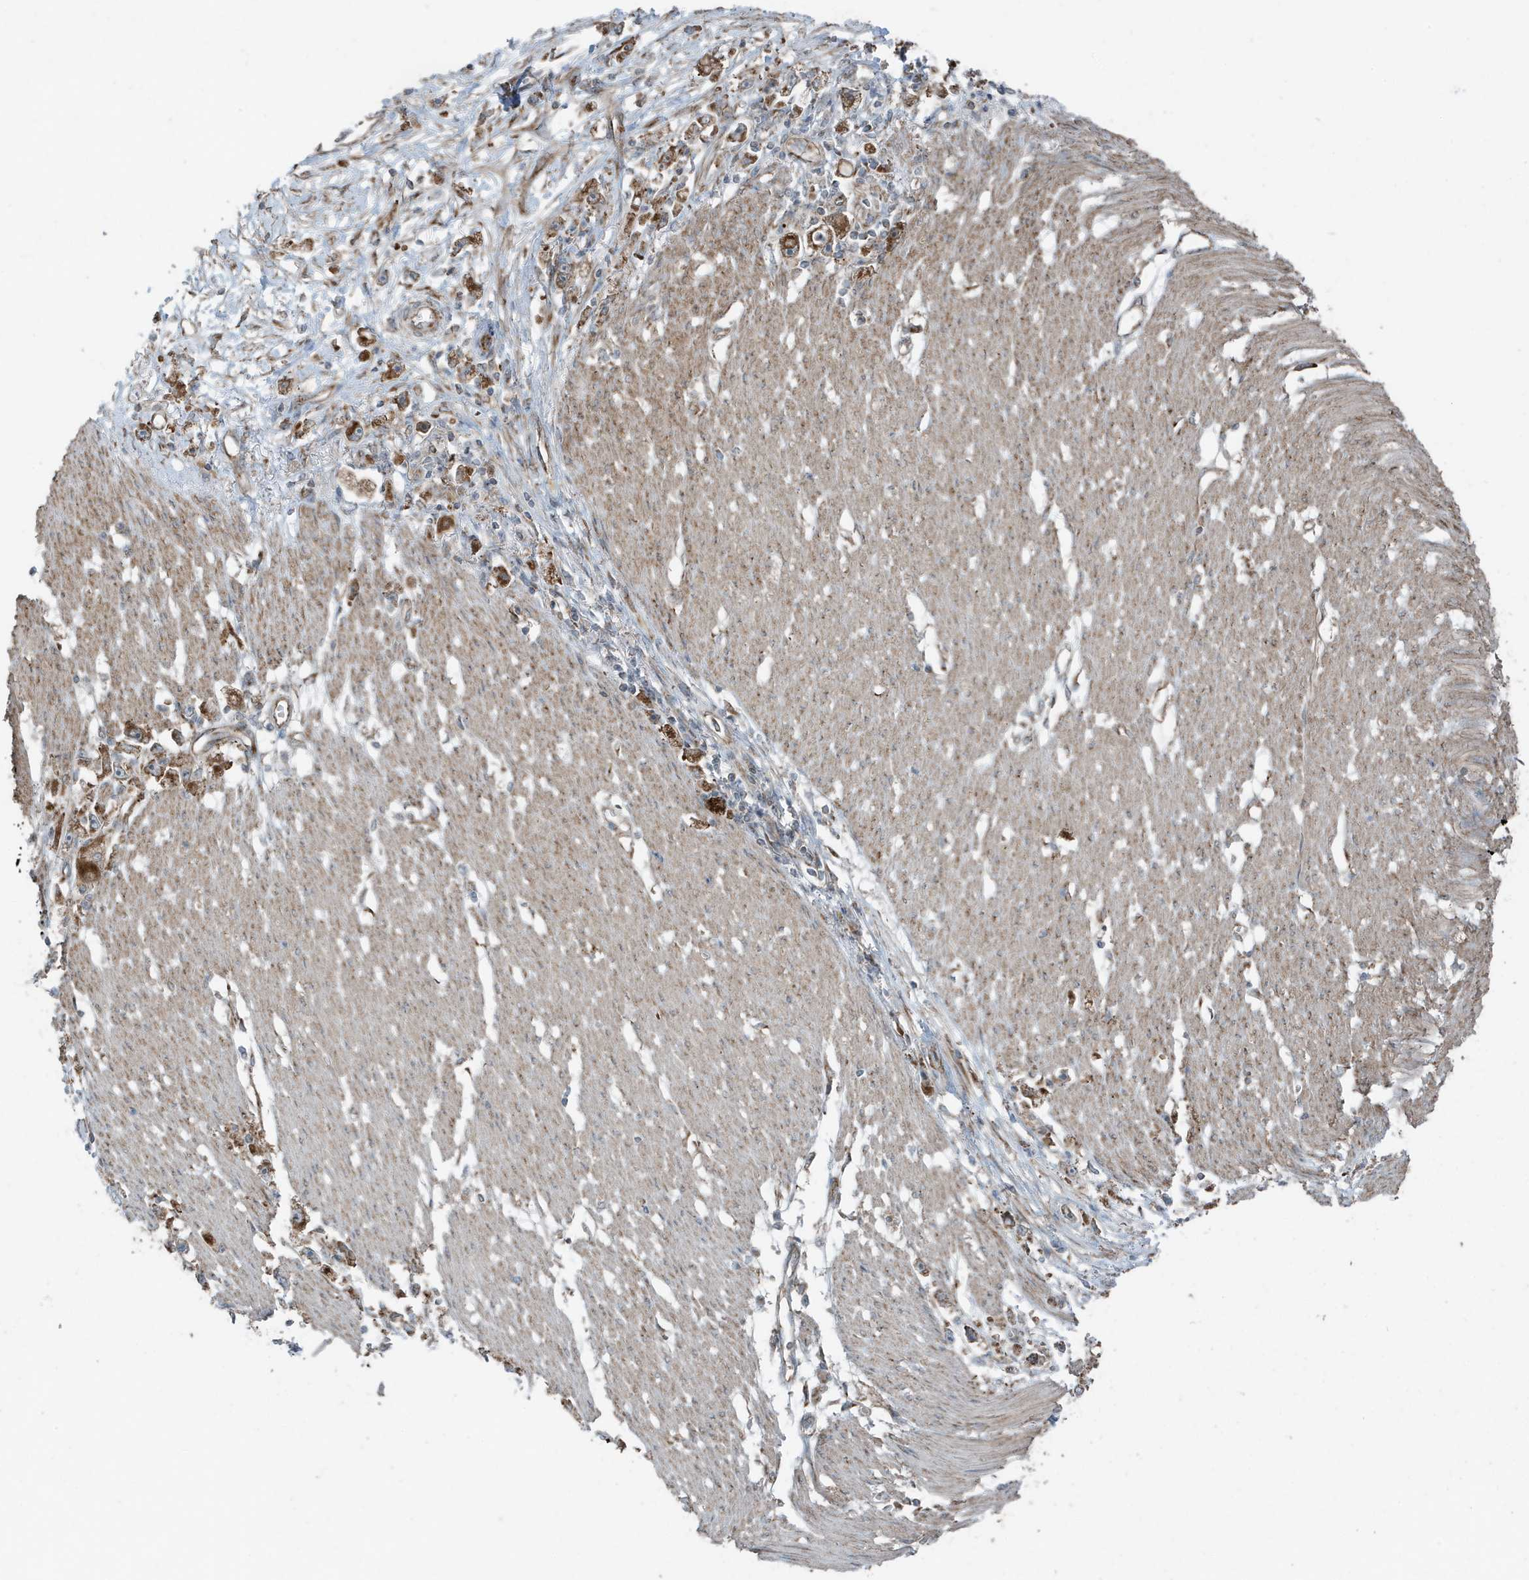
{"staining": {"intensity": "strong", "quantity": ">75%", "location": "cytoplasmic/membranous"}, "tissue": "stomach cancer", "cell_type": "Tumor cells", "image_type": "cancer", "snomed": [{"axis": "morphology", "description": "Adenocarcinoma, NOS"}, {"axis": "topography", "description": "Stomach"}], "caption": "Protein expression analysis of human adenocarcinoma (stomach) reveals strong cytoplasmic/membranous positivity in approximately >75% of tumor cells.", "gene": "GOLGA4", "patient": {"sex": "female", "age": 59}}